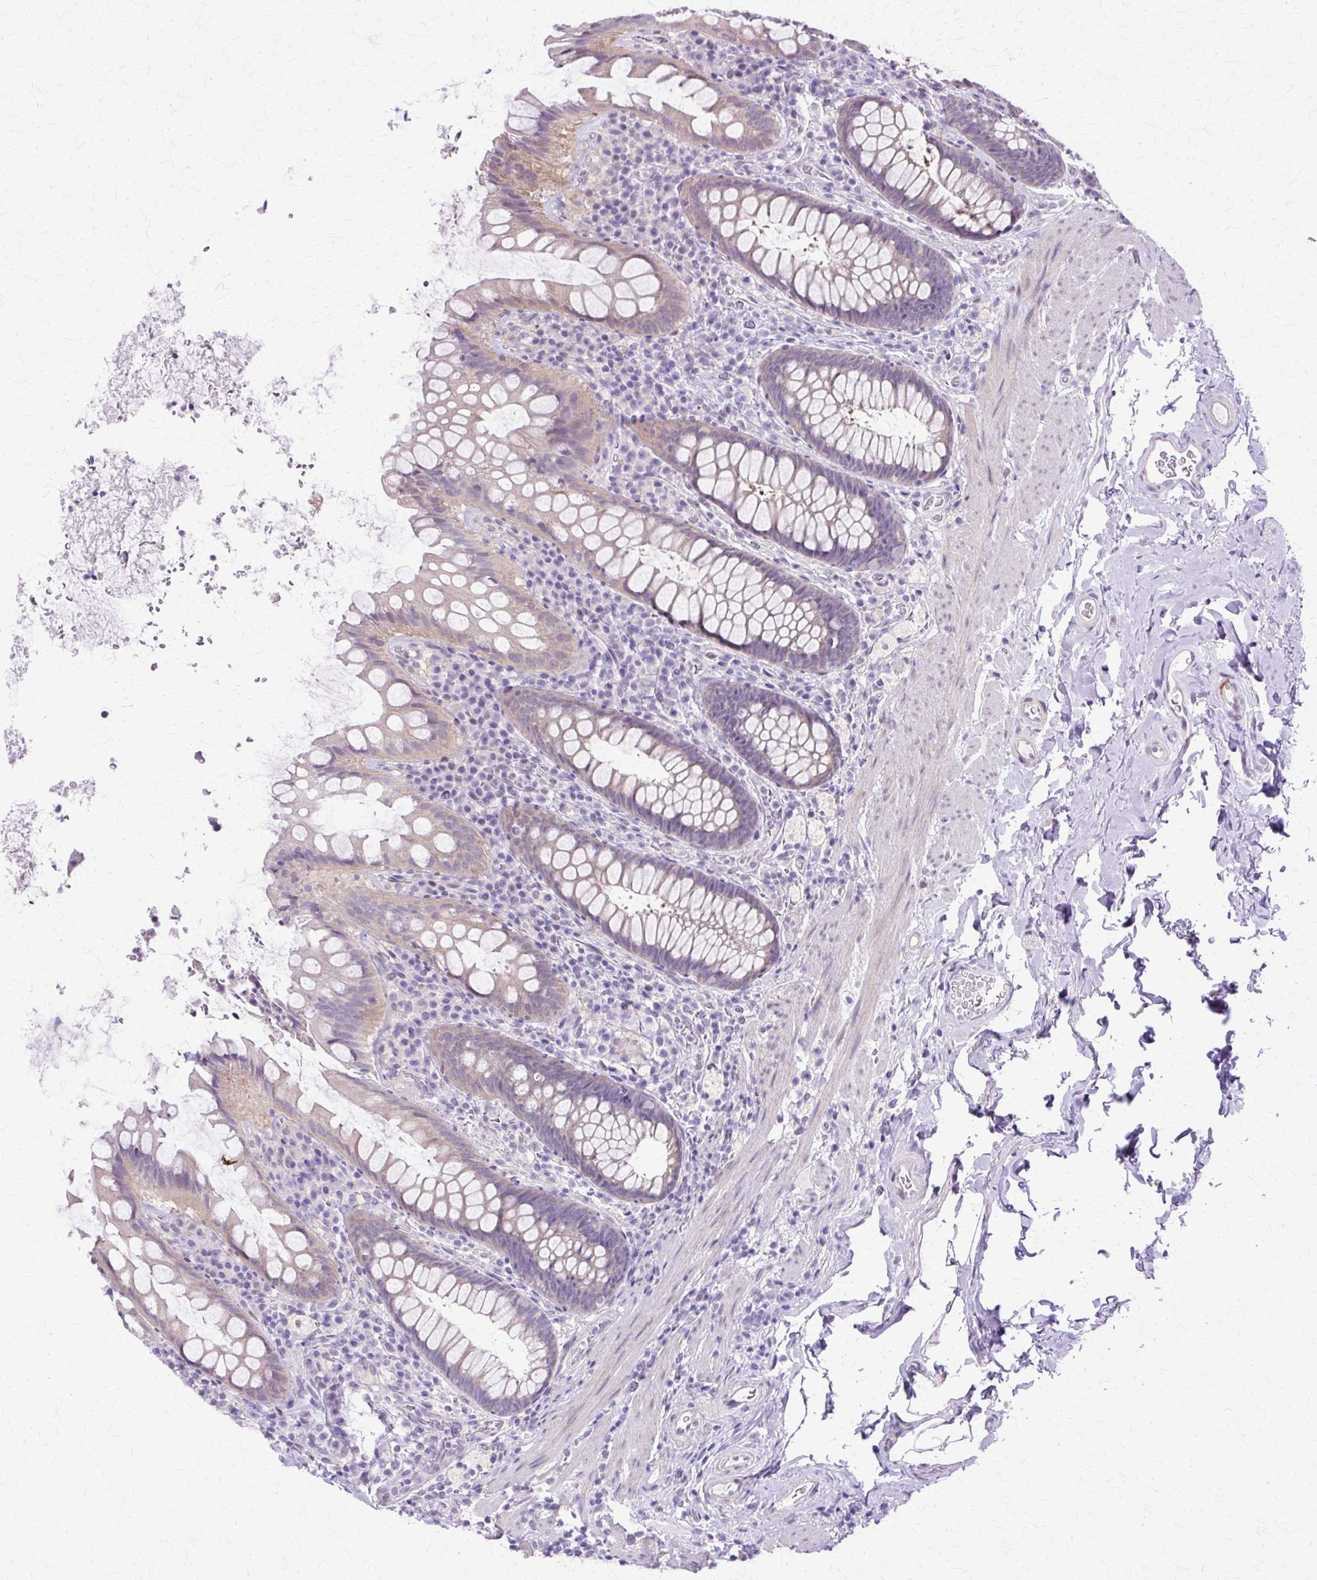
{"staining": {"intensity": "weak", "quantity": "25%-75%", "location": "cytoplasmic/membranous"}, "tissue": "rectum", "cell_type": "Glandular cells", "image_type": "normal", "snomed": [{"axis": "morphology", "description": "Normal tissue, NOS"}, {"axis": "topography", "description": "Rectum"}], "caption": "Glandular cells display weak cytoplasmic/membranous positivity in about 25%-75% of cells in unremarkable rectum. (Stains: DAB (3,3'-diaminobenzidine) in brown, nuclei in blue, Microscopy: brightfield microscopy at high magnification).", "gene": "HSPA1A", "patient": {"sex": "female", "age": 69}}